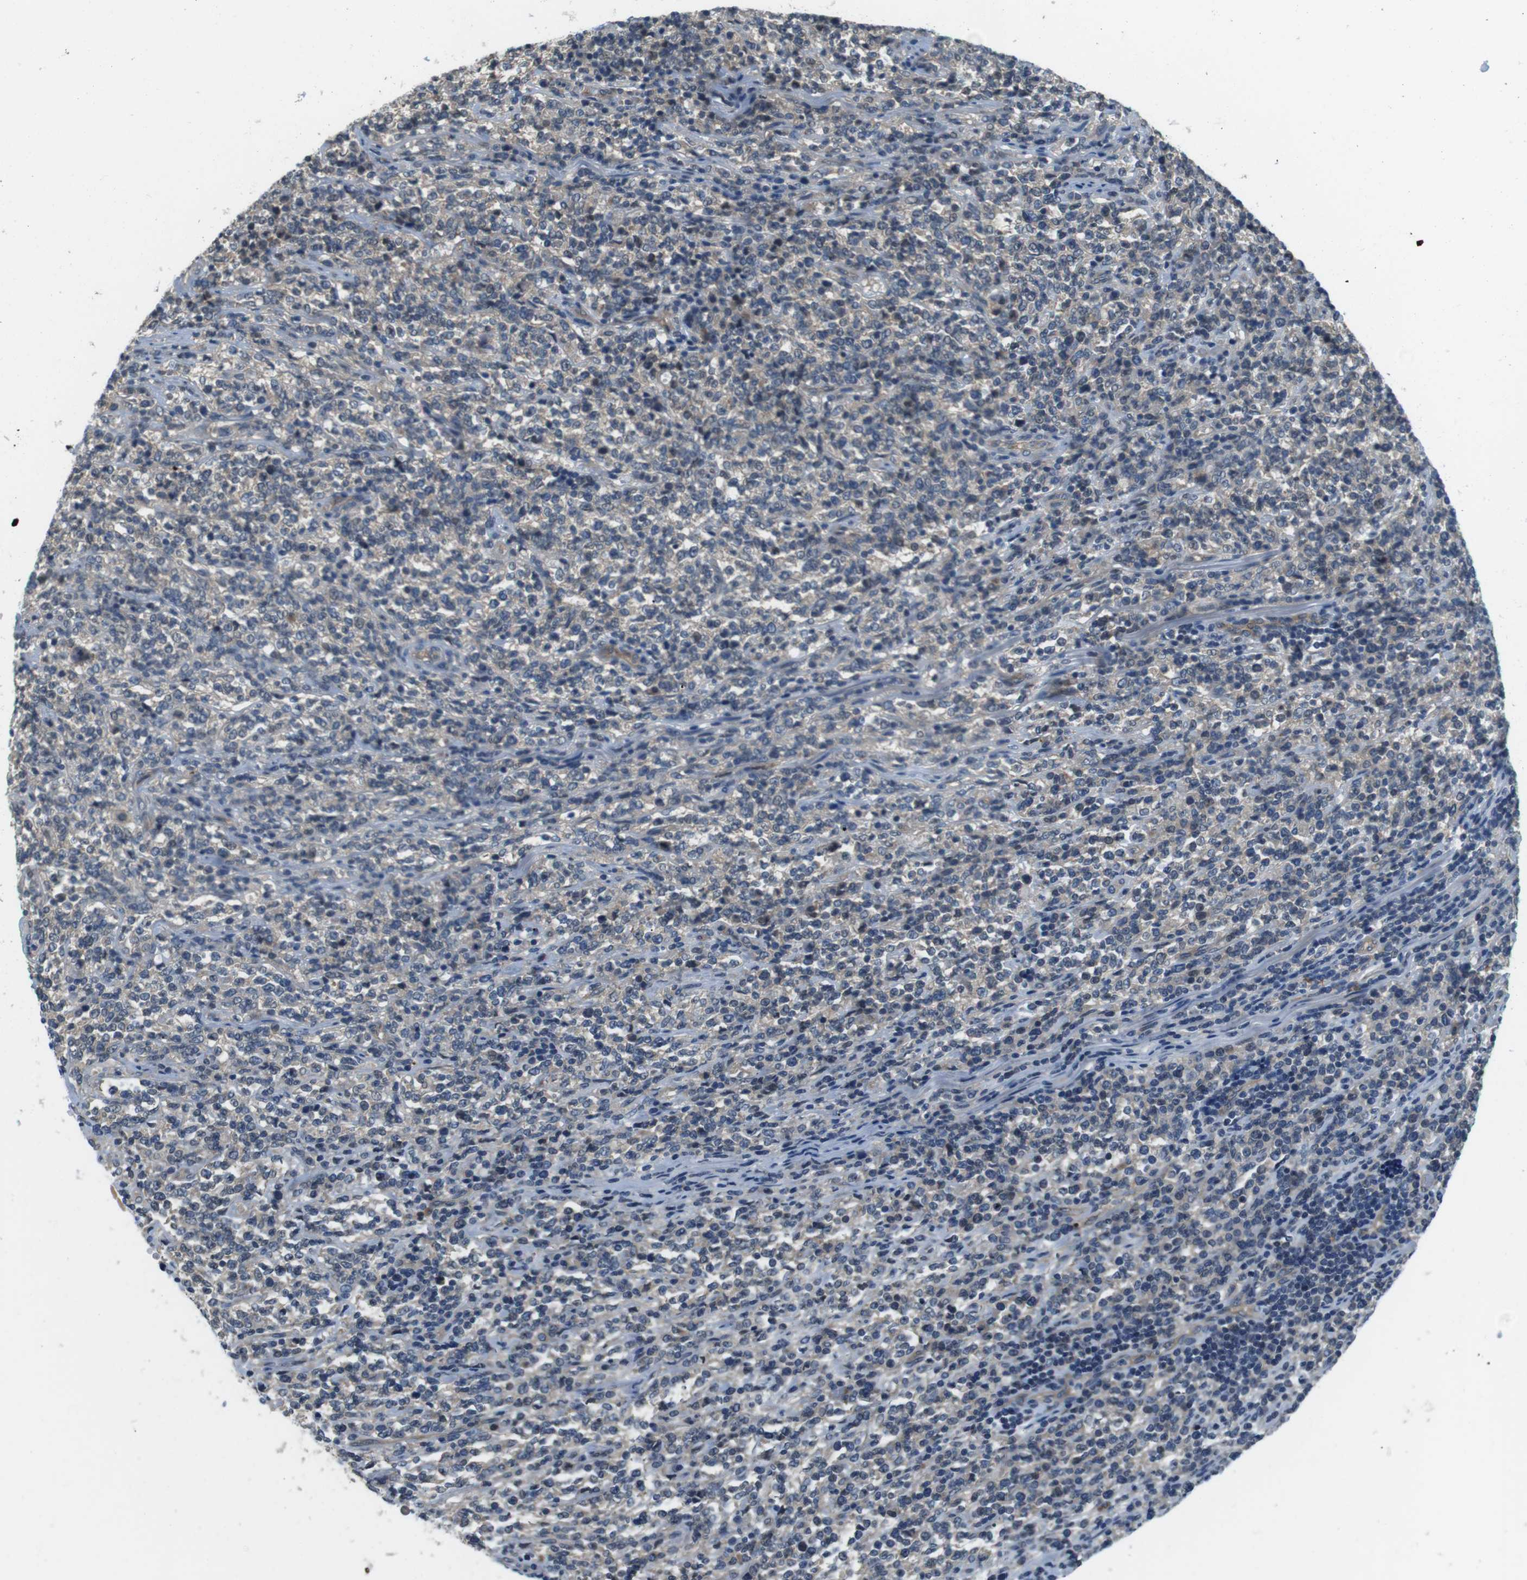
{"staining": {"intensity": "negative", "quantity": "none", "location": "none"}, "tissue": "lymphoma", "cell_type": "Tumor cells", "image_type": "cancer", "snomed": [{"axis": "morphology", "description": "Malignant lymphoma, non-Hodgkin's type, High grade"}, {"axis": "topography", "description": "Soft tissue"}], "caption": "Immunohistochemistry image of lymphoma stained for a protein (brown), which demonstrates no positivity in tumor cells. (IHC, brightfield microscopy, high magnification).", "gene": "CD163L1", "patient": {"sex": "male", "age": 18}}